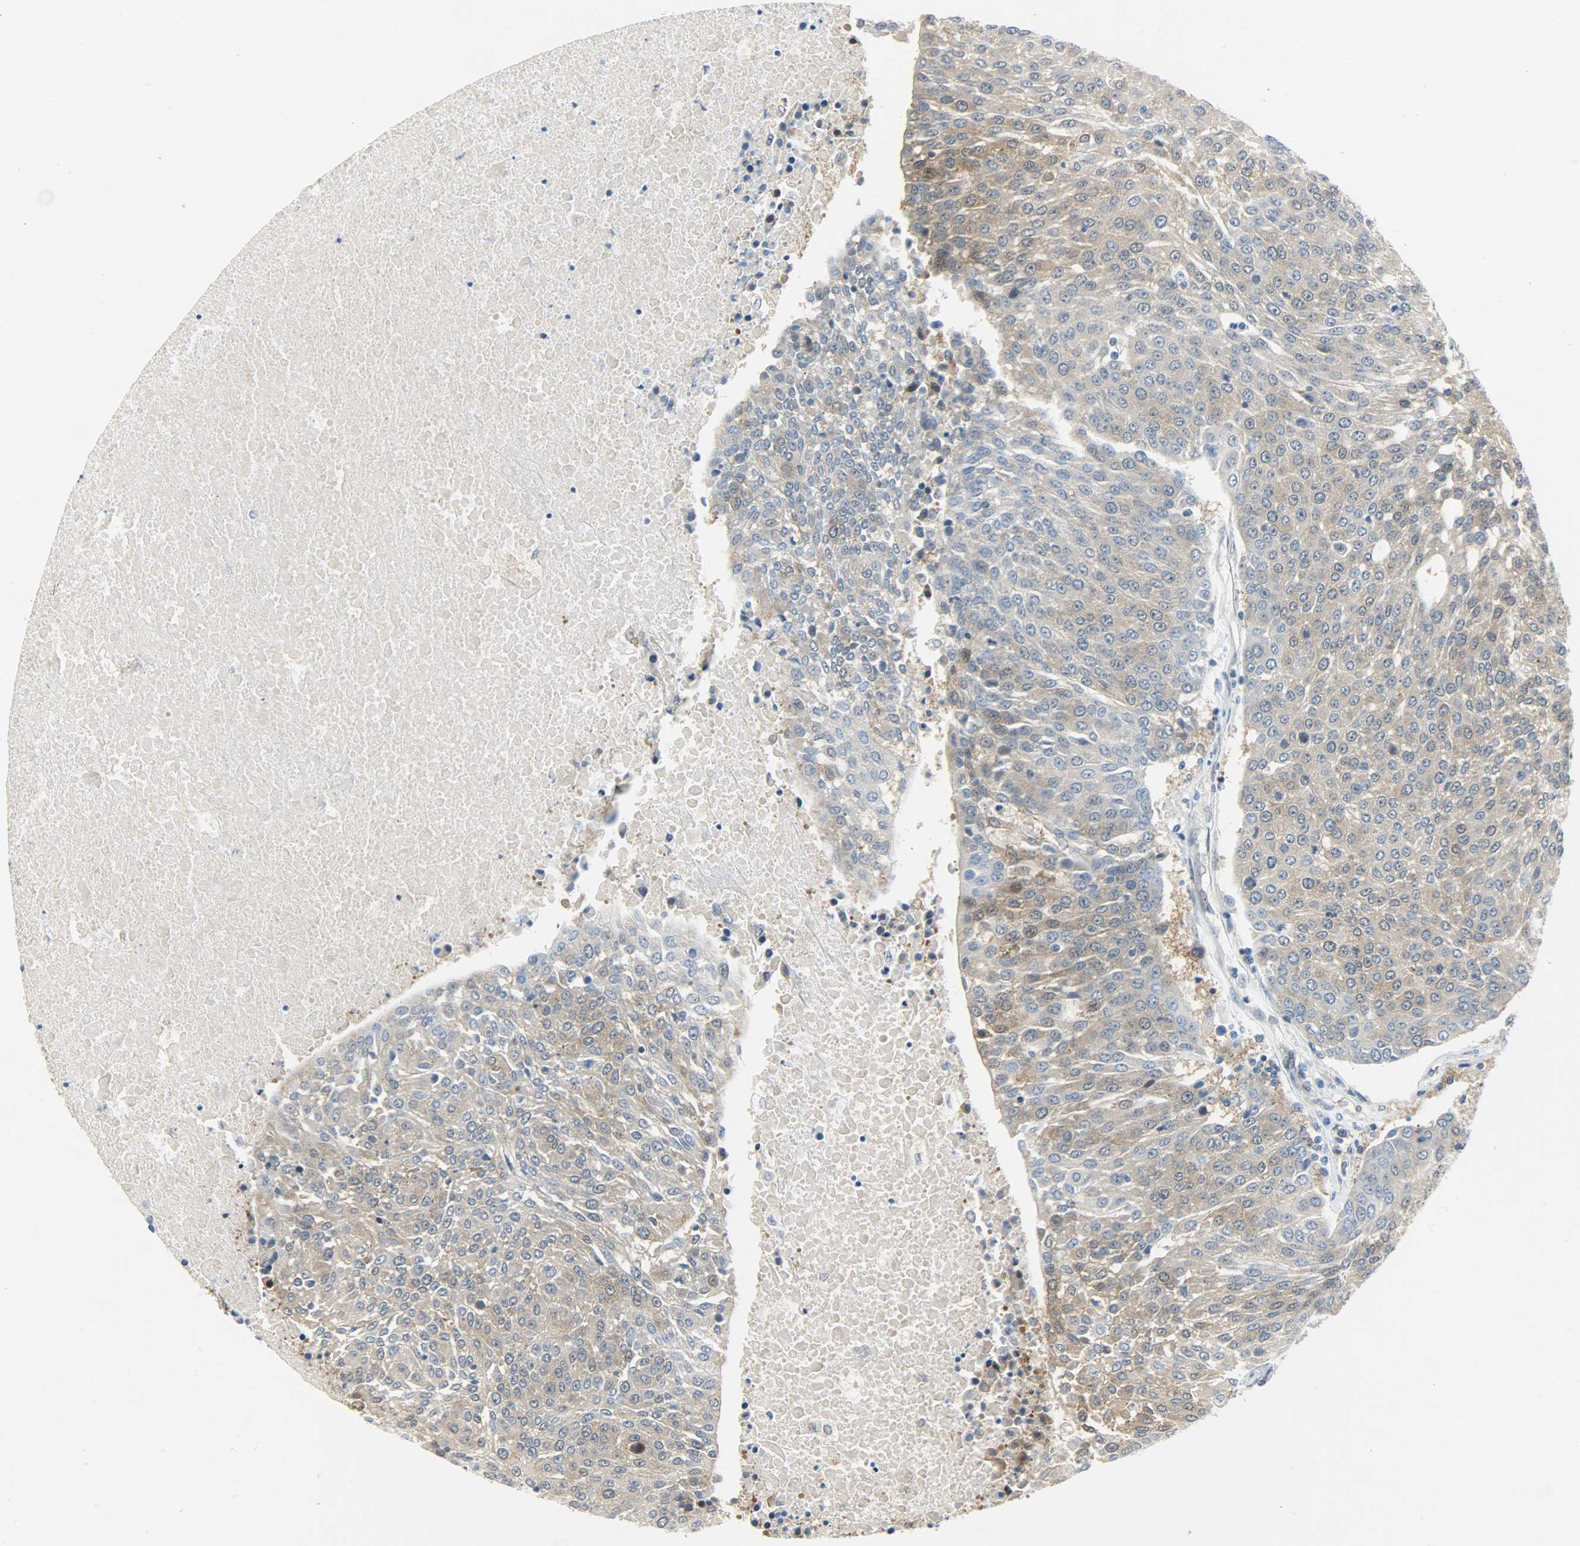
{"staining": {"intensity": "weak", "quantity": "25%-75%", "location": "cytoplasmic/membranous"}, "tissue": "urothelial cancer", "cell_type": "Tumor cells", "image_type": "cancer", "snomed": [{"axis": "morphology", "description": "Urothelial carcinoma, High grade"}, {"axis": "topography", "description": "Urinary bladder"}], "caption": "Human urothelial cancer stained for a protein (brown) exhibits weak cytoplasmic/membranous positive staining in approximately 25%-75% of tumor cells.", "gene": "EIF4EBP1", "patient": {"sex": "female", "age": 85}}